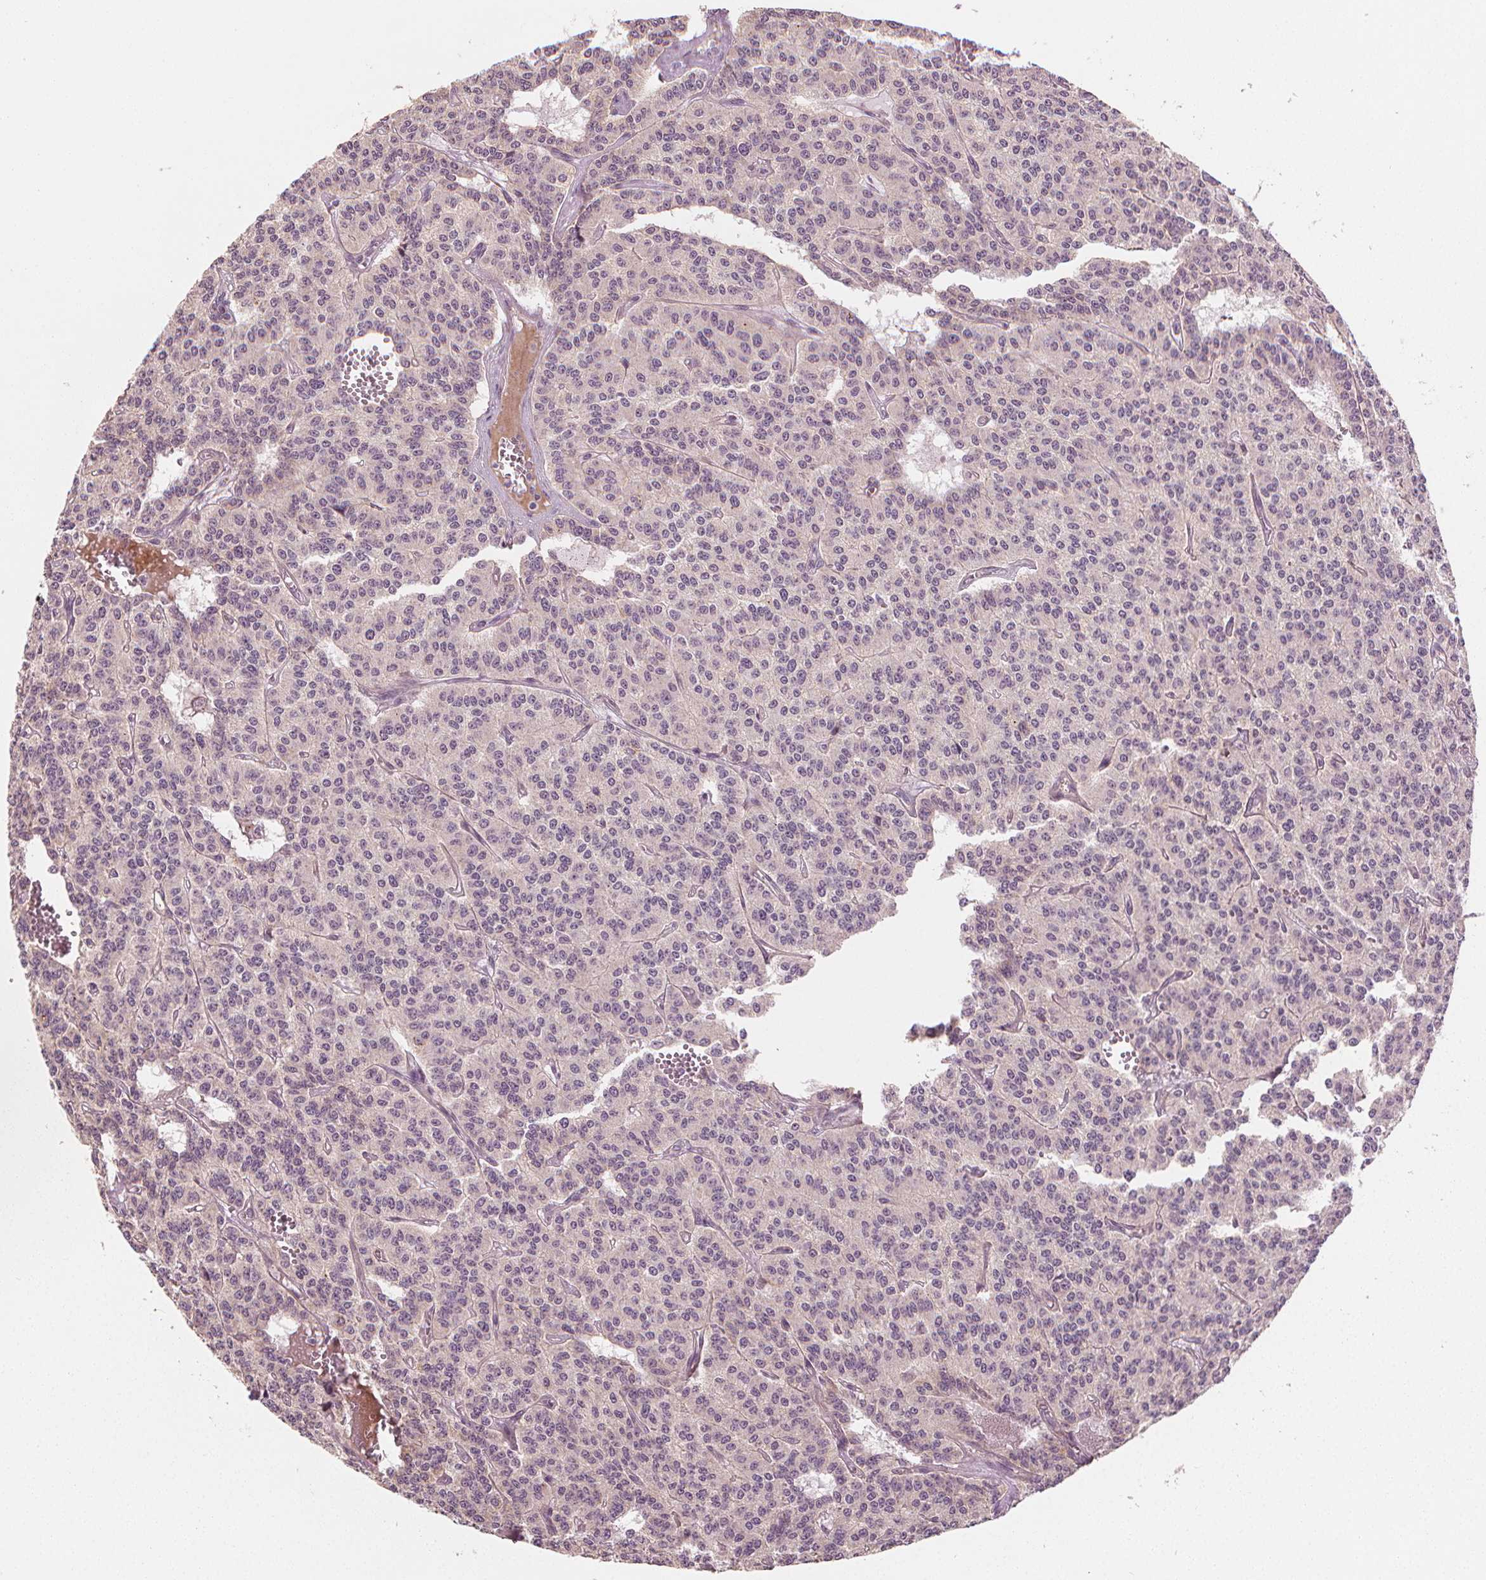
{"staining": {"intensity": "negative", "quantity": "none", "location": "none"}, "tissue": "carcinoid", "cell_type": "Tumor cells", "image_type": "cancer", "snomed": [{"axis": "morphology", "description": "Carcinoid, malignant, NOS"}, {"axis": "topography", "description": "Lung"}], "caption": "IHC of human malignant carcinoid shows no positivity in tumor cells.", "gene": "CLBA1", "patient": {"sex": "female", "age": 71}}